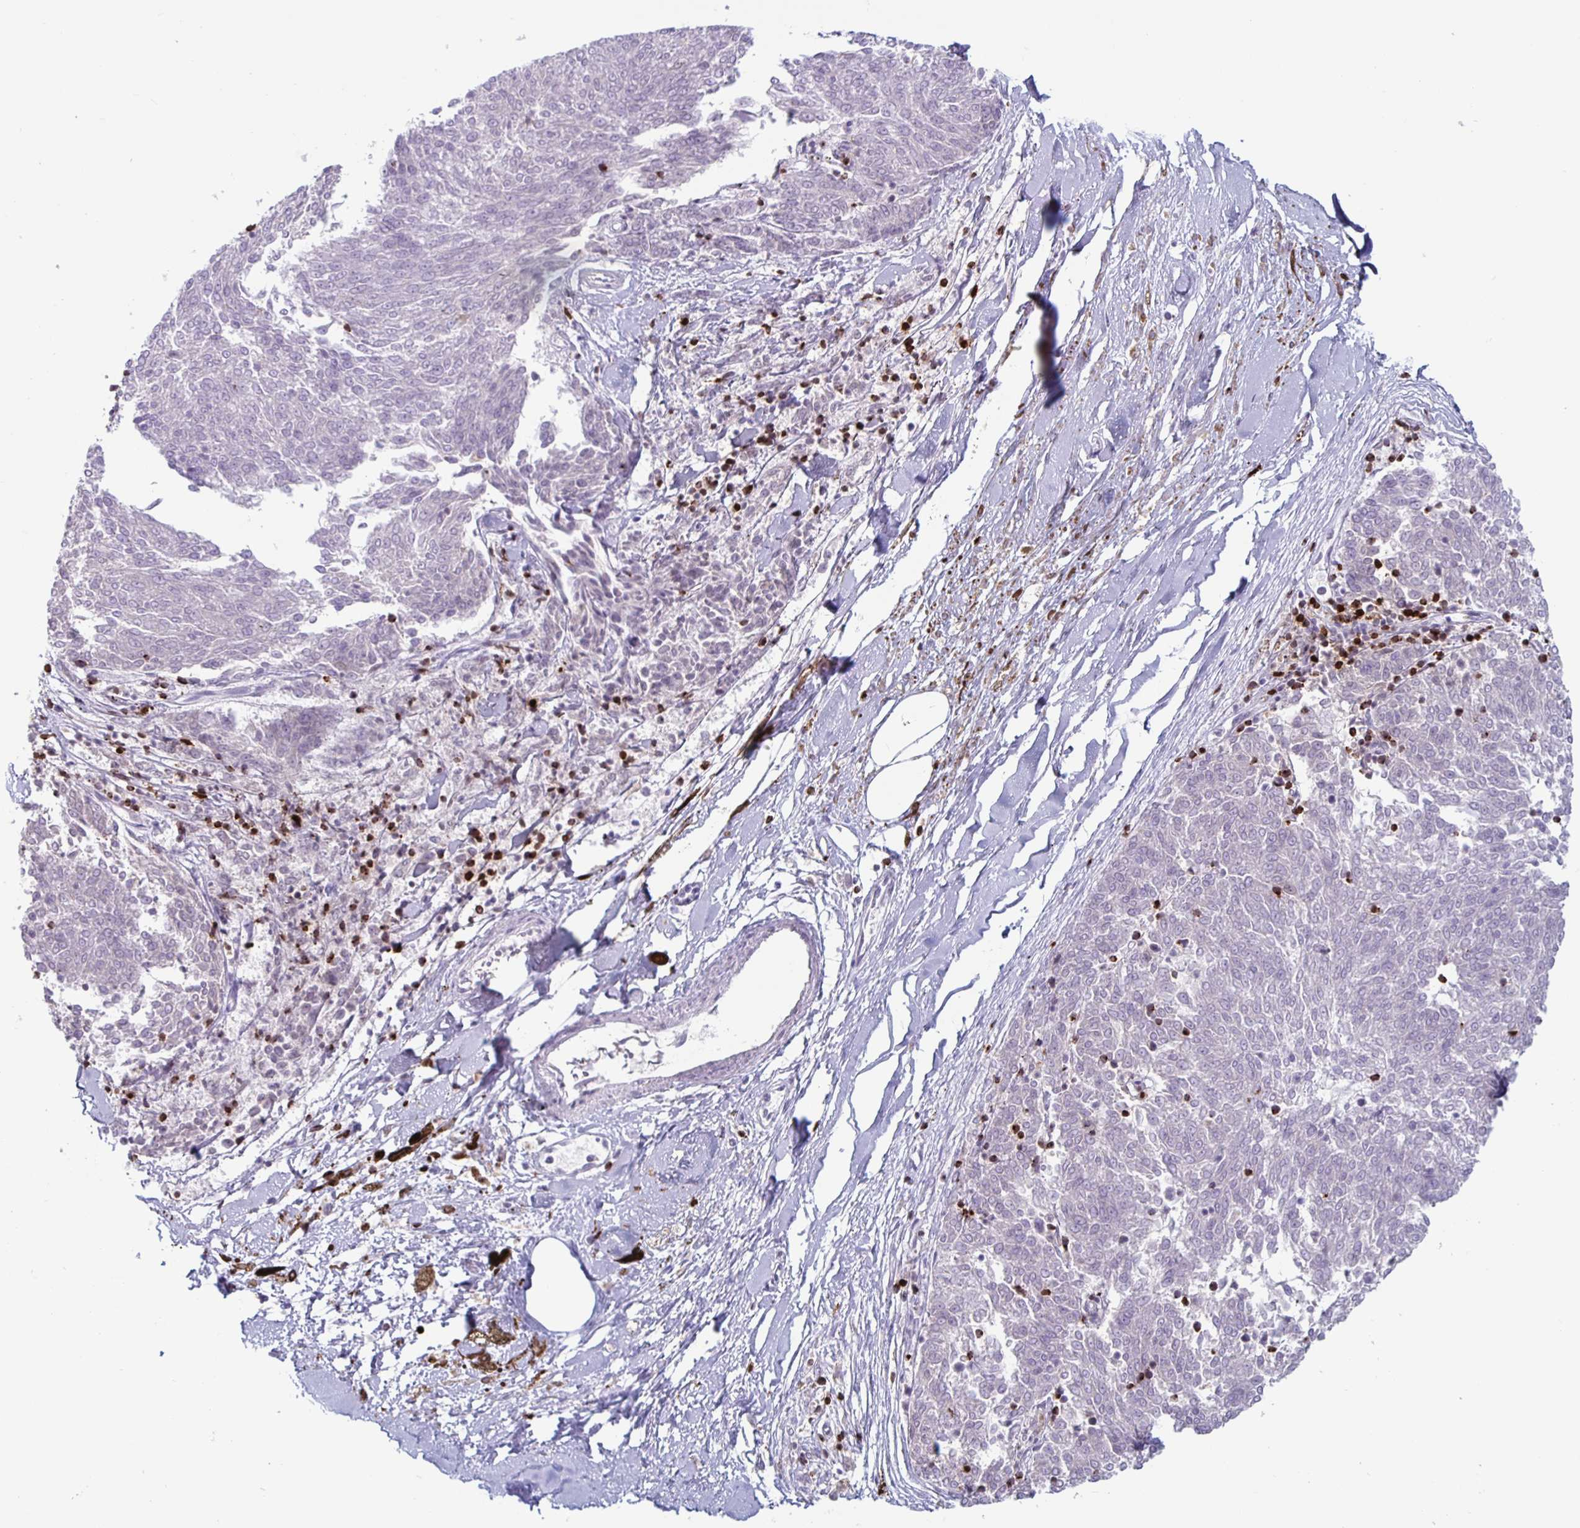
{"staining": {"intensity": "negative", "quantity": "none", "location": "none"}, "tissue": "melanoma", "cell_type": "Tumor cells", "image_type": "cancer", "snomed": [{"axis": "morphology", "description": "Malignant melanoma, NOS"}, {"axis": "topography", "description": "Skin"}], "caption": "An immunohistochemistry (IHC) image of malignant melanoma is shown. There is no staining in tumor cells of malignant melanoma. (Stains: DAB (3,3'-diaminobenzidine) immunohistochemistry (IHC) with hematoxylin counter stain, Microscopy: brightfield microscopy at high magnification).", "gene": "GZMK", "patient": {"sex": "female", "age": 72}}